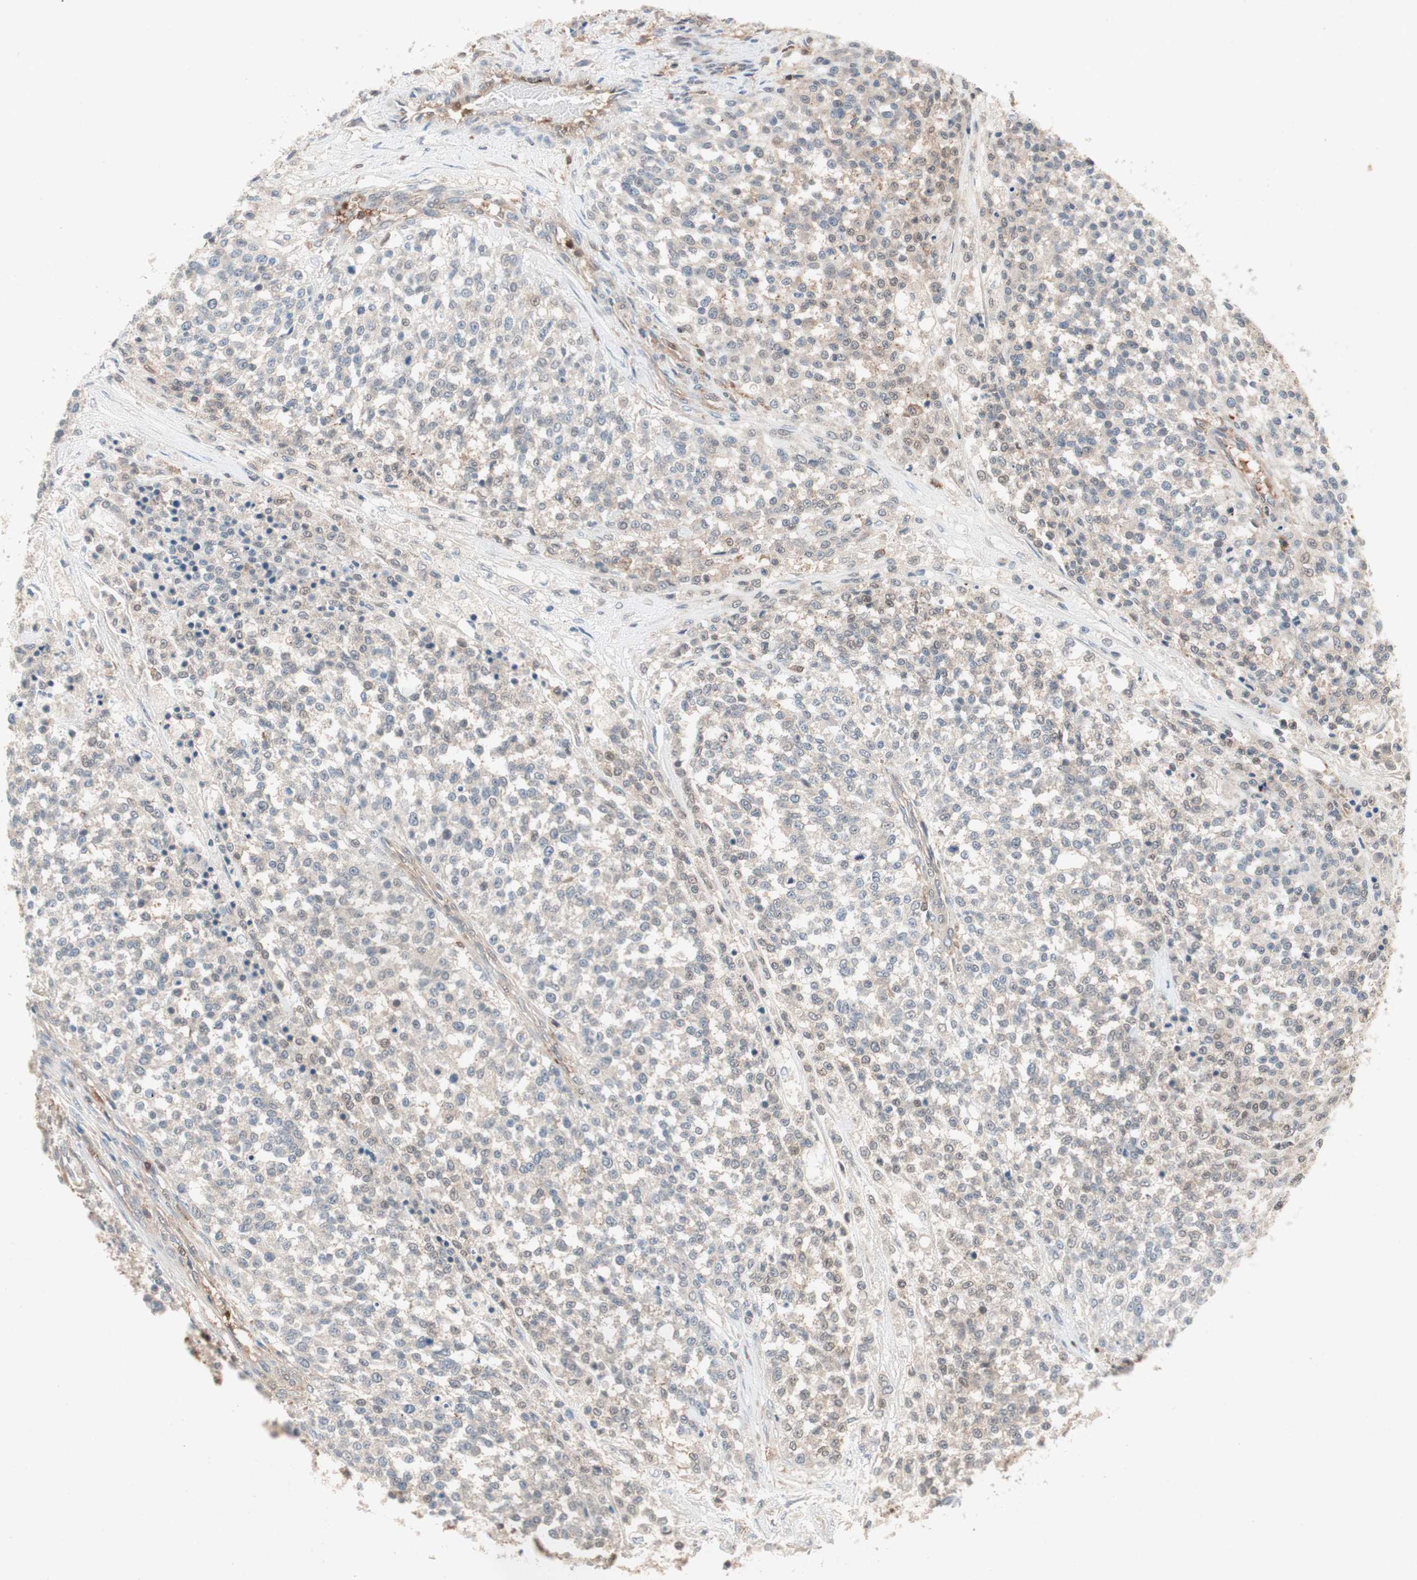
{"staining": {"intensity": "weak", "quantity": "25%-75%", "location": "cytoplasmic/membranous"}, "tissue": "testis cancer", "cell_type": "Tumor cells", "image_type": "cancer", "snomed": [{"axis": "morphology", "description": "Seminoma, NOS"}, {"axis": "topography", "description": "Testis"}], "caption": "The immunohistochemical stain highlights weak cytoplasmic/membranous staining in tumor cells of testis seminoma tissue.", "gene": "GALT", "patient": {"sex": "male", "age": 59}}